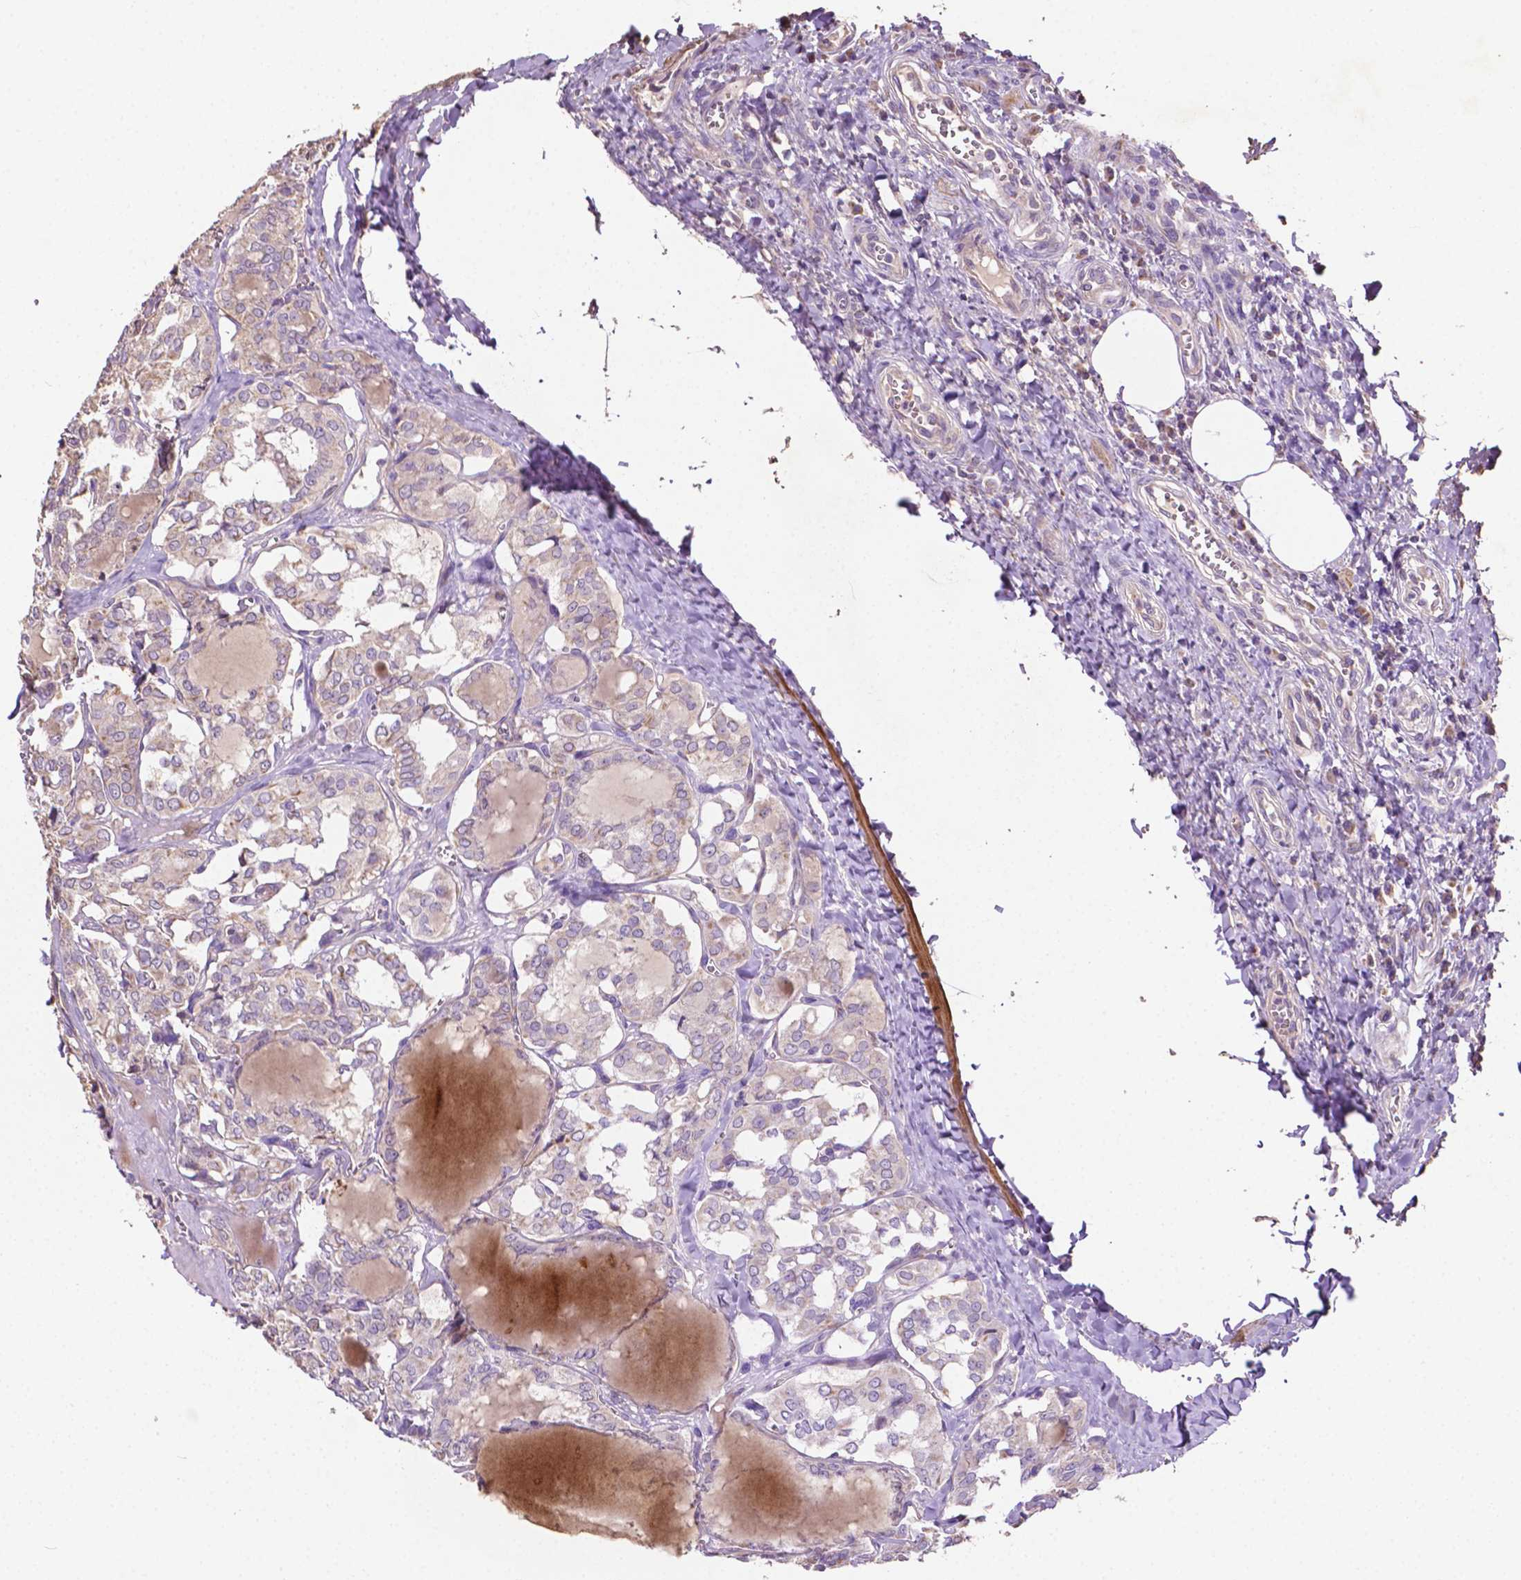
{"staining": {"intensity": "negative", "quantity": "none", "location": "none"}, "tissue": "thyroid cancer", "cell_type": "Tumor cells", "image_type": "cancer", "snomed": [{"axis": "morphology", "description": "Papillary adenocarcinoma, NOS"}, {"axis": "topography", "description": "Thyroid gland"}], "caption": "Thyroid cancer (papillary adenocarcinoma) stained for a protein using immunohistochemistry (IHC) reveals no staining tumor cells.", "gene": "LRR1", "patient": {"sex": "female", "age": 41}}